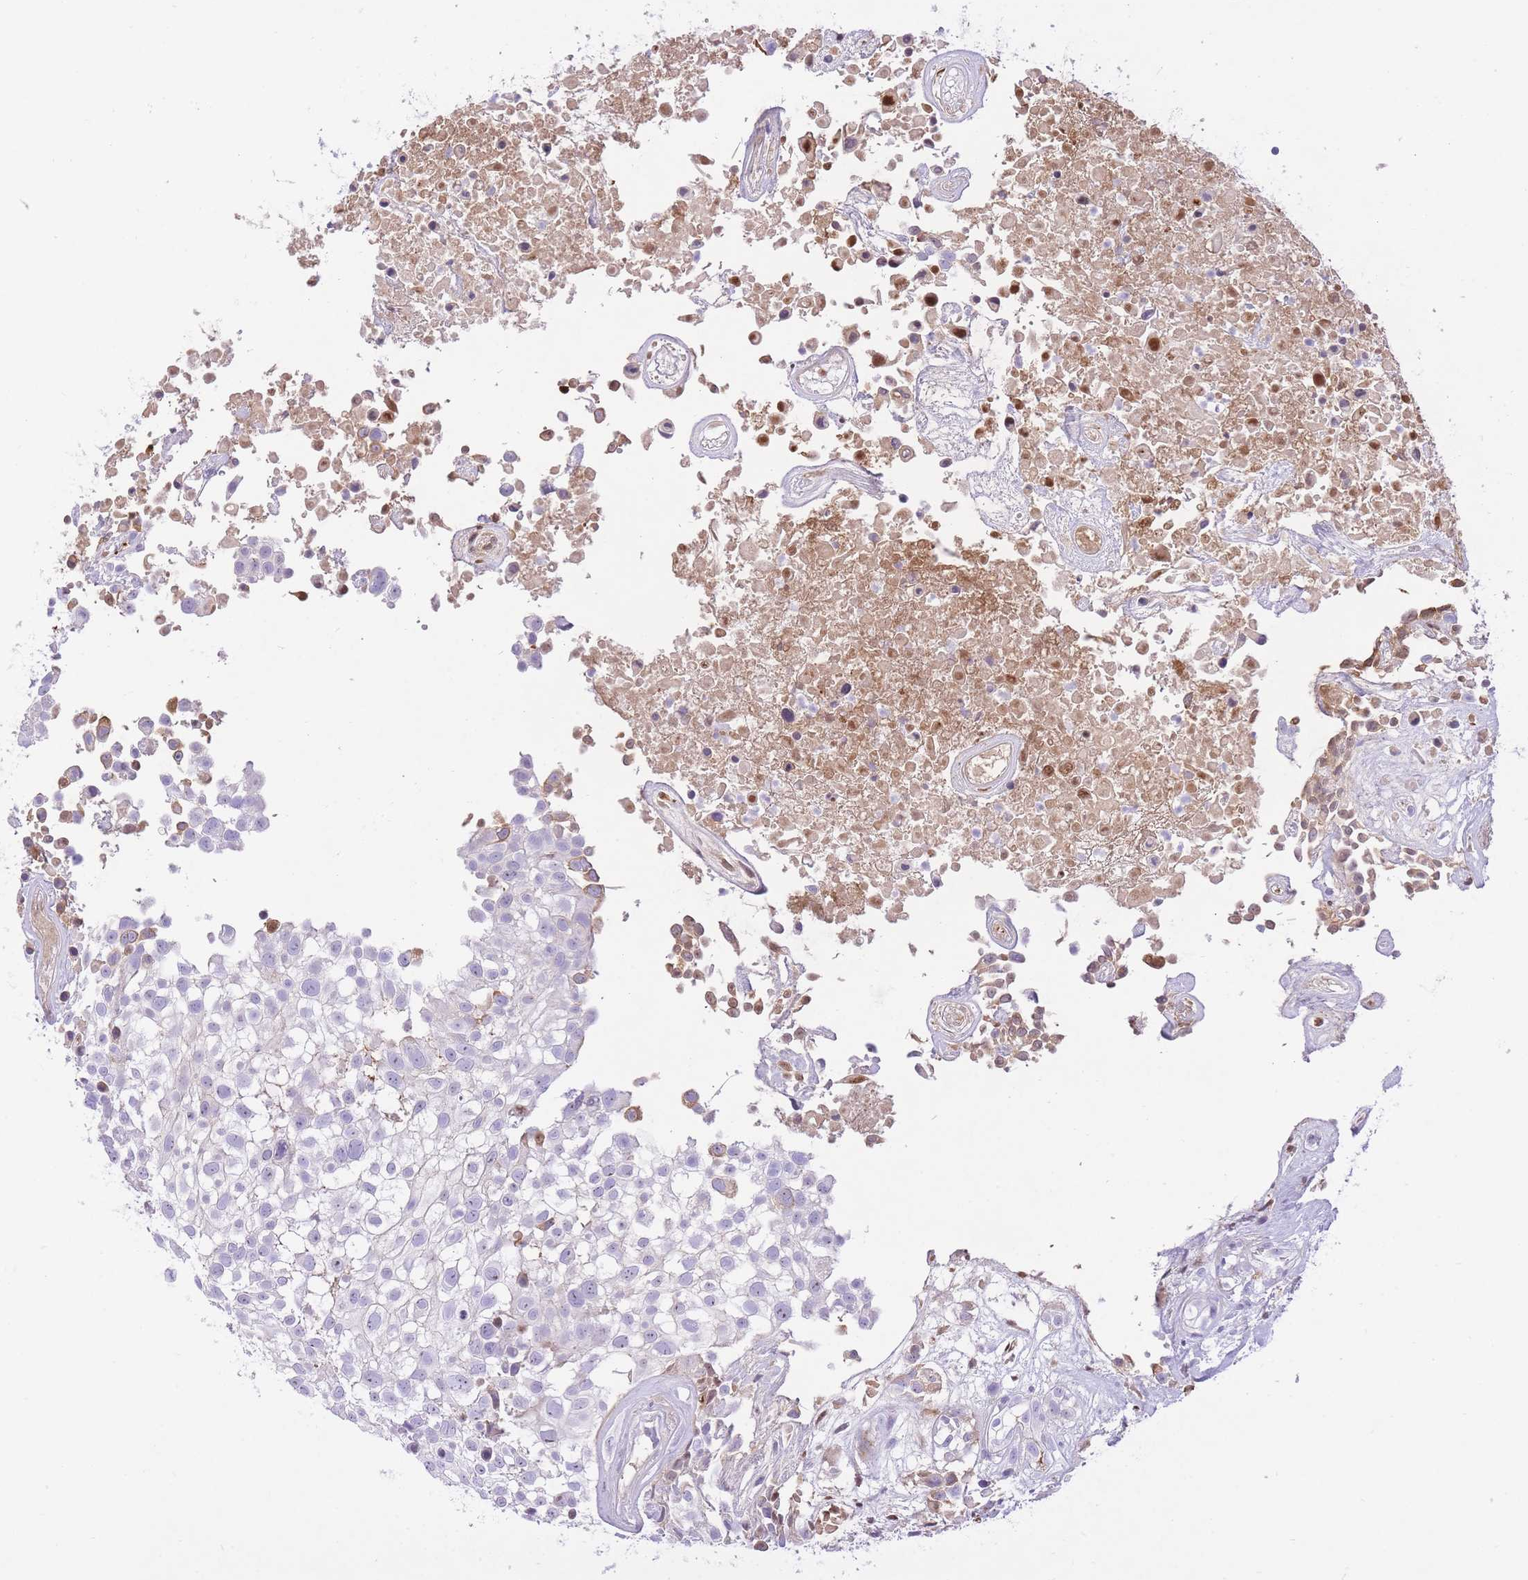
{"staining": {"intensity": "negative", "quantity": "none", "location": "none"}, "tissue": "urothelial cancer", "cell_type": "Tumor cells", "image_type": "cancer", "snomed": [{"axis": "morphology", "description": "Urothelial carcinoma, High grade"}, {"axis": "topography", "description": "Urinary bladder"}], "caption": "This is an immunohistochemistry (IHC) histopathology image of human high-grade urothelial carcinoma. There is no expression in tumor cells.", "gene": "HRG", "patient": {"sex": "male", "age": 56}}